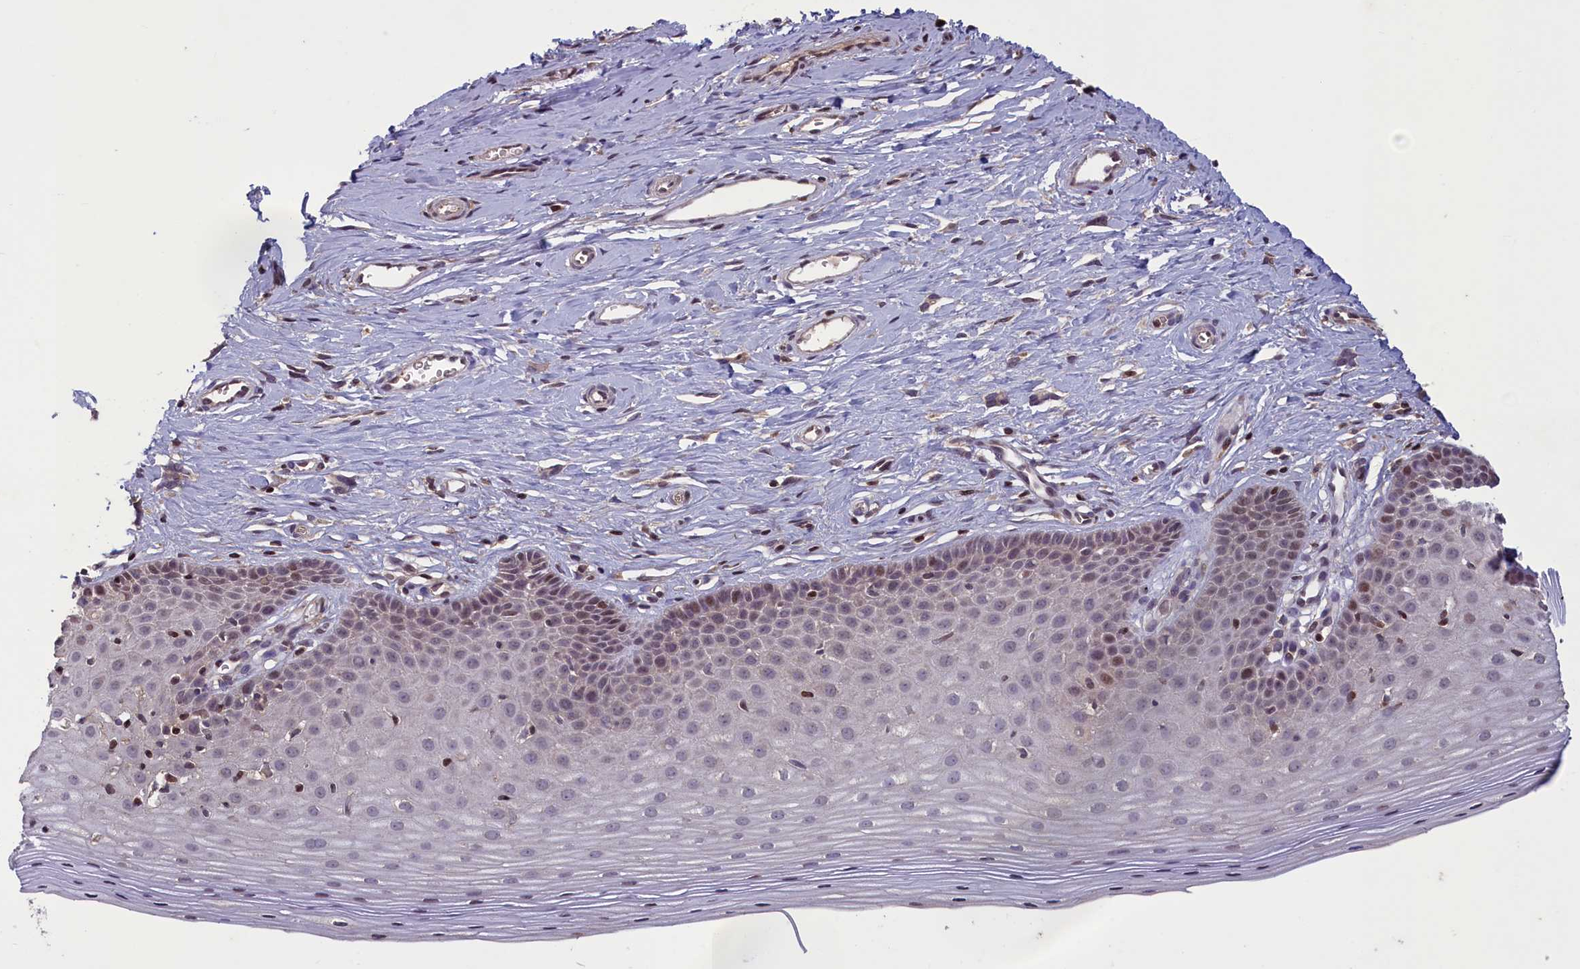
{"staining": {"intensity": "weak", "quantity": "<25%", "location": "cytoplasmic/membranous,nuclear"}, "tissue": "cervix", "cell_type": "Glandular cells", "image_type": "normal", "snomed": [{"axis": "morphology", "description": "Normal tissue, NOS"}, {"axis": "topography", "description": "Cervix"}], "caption": "This is an IHC image of benign human cervix. There is no staining in glandular cells.", "gene": "NUBP1", "patient": {"sex": "female", "age": 36}}